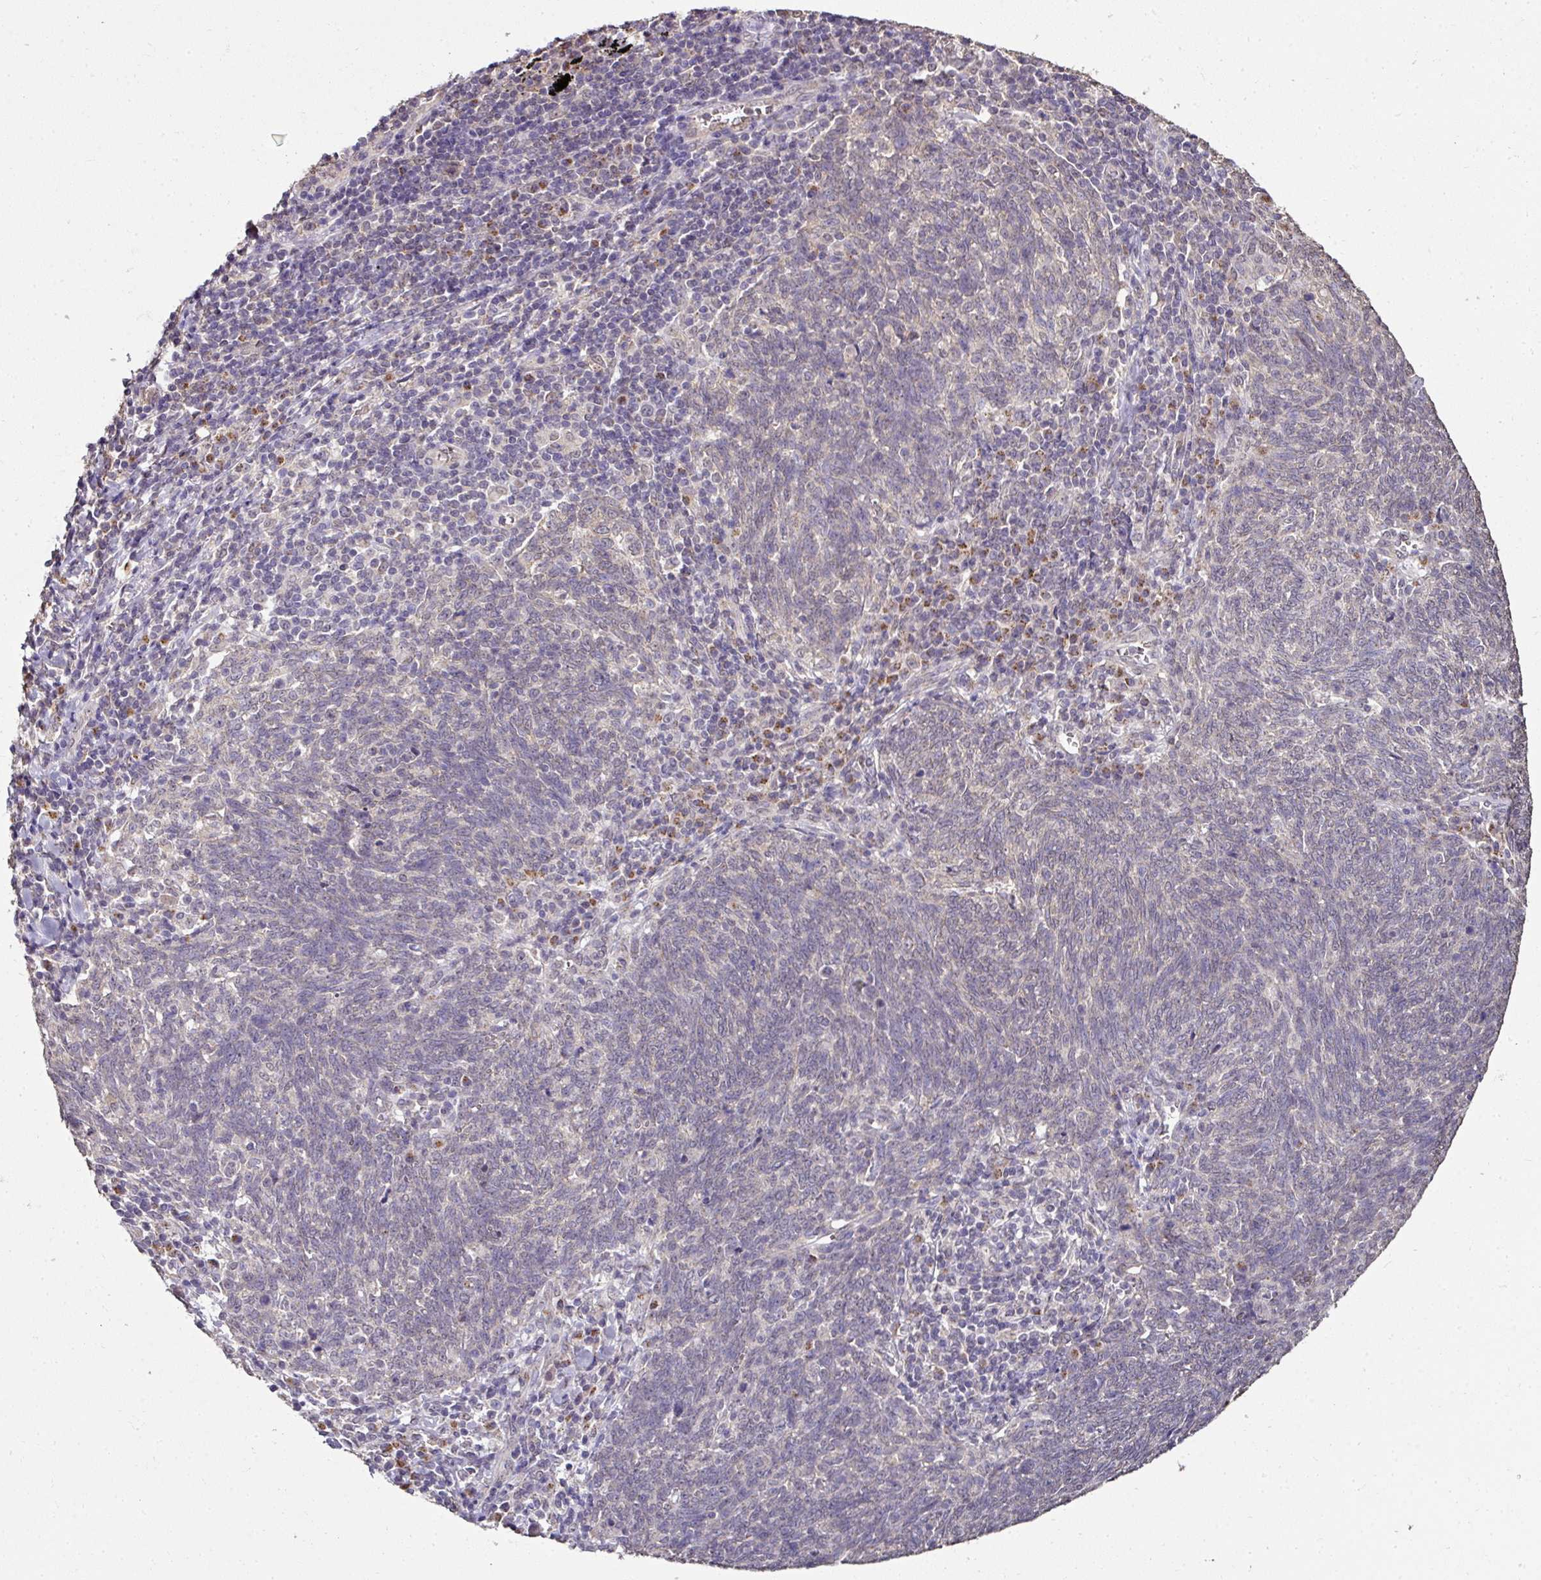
{"staining": {"intensity": "negative", "quantity": "none", "location": "none"}, "tissue": "lung cancer", "cell_type": "Tumor cells", "image_type": "cancer", "snomed": [{"axis": "morphology", "description": "Squamous cell carcinoma, NOS"}, {"axis": "topography", "description": "Lung"}], "caption": "The image displays no significant expression in tumor cells of lung cancer. Nuclei are stained in blue.", "gene": "JPH2", "patient": {"sex": "female", "age": 72}}